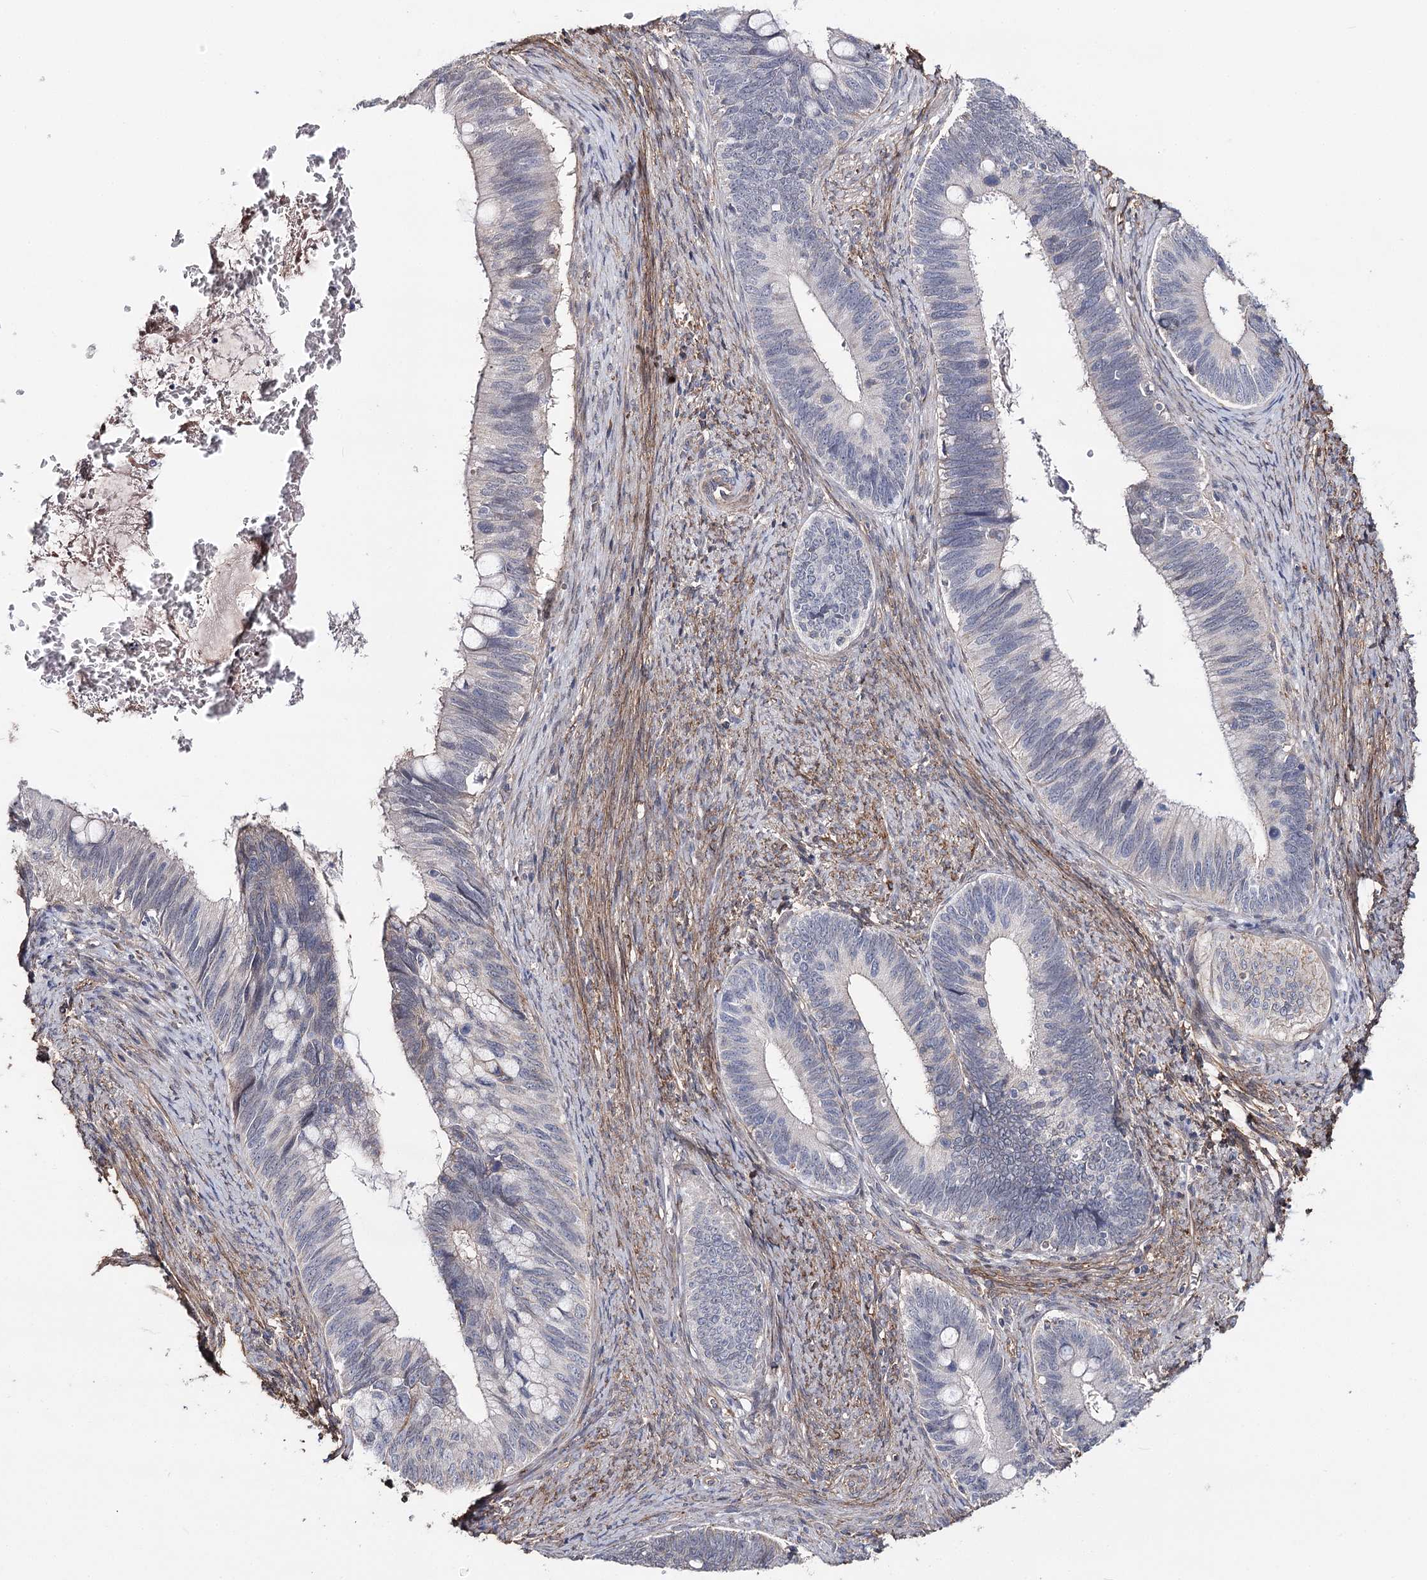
{"staining": {"intensity": "negative", "quantity": "none", "location": "none"}, "tissue": "cervical cancer", "cell_type": "Tumor cells", "image_type": "cancer", "snomed": [{"axis": "morphology", "description": "Adenocarcinoma, NOS"}, {"axis": "topography", "description": "Cervix"}], "caption": "There is no significant positivity in tumor cells of adenocarcinoma (cervical). (DAB (3,3'-diaminobenzidine) immunohistochemistry (IHC) with hematoxylin counter stain).", "gene": "TMEM218", "patient": {"sex": "female", "age": 42}}